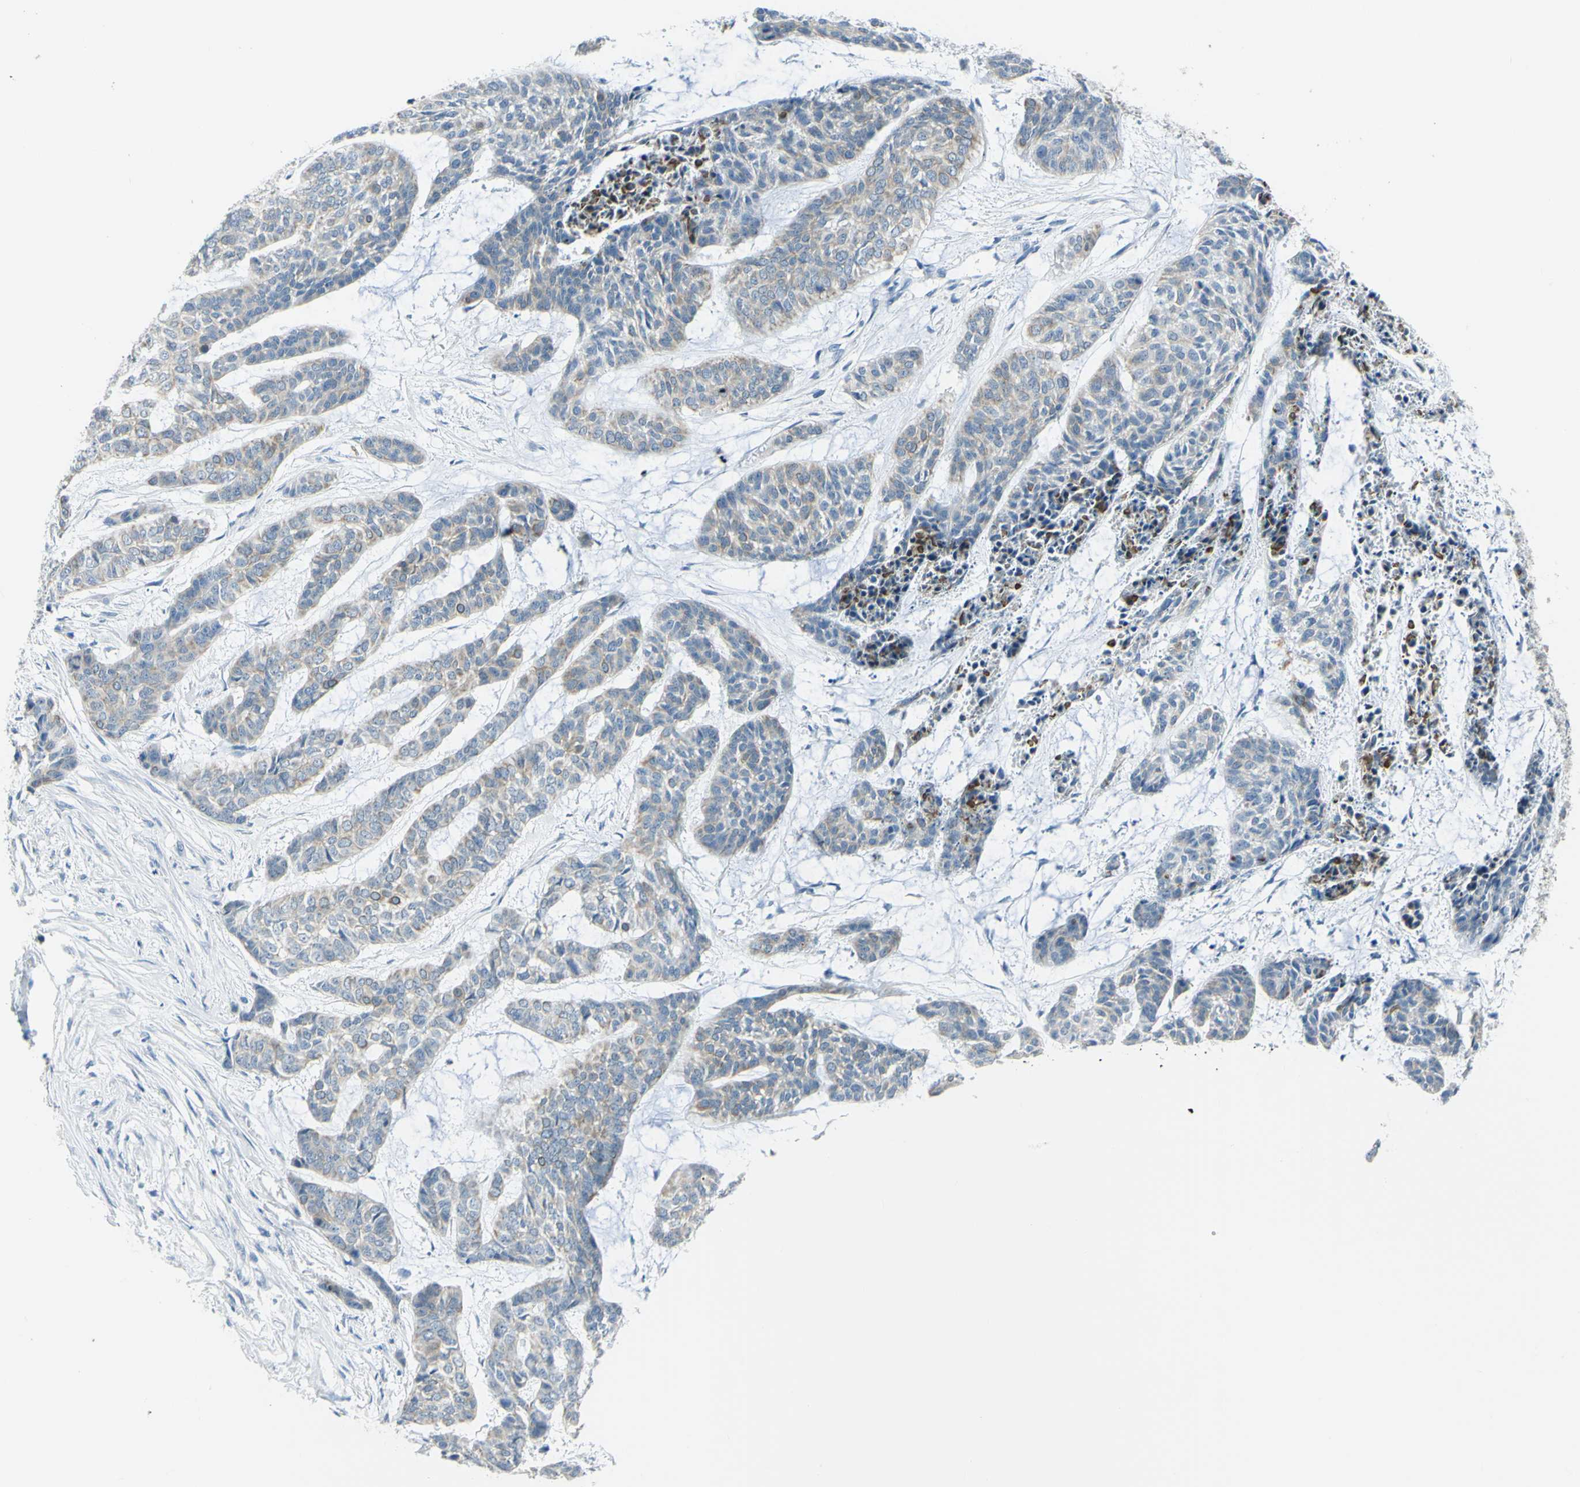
{"staining": {"intensity": "weak", "quantity": ">75%", "location": "cytoplasmic/membranous"}, "tissue": "skin cancer", "cell_type": "Tumor cells", "image_type": "cancer", "snomed": [{"axis": "morphology", "description": "Basal cell carcinoma"}, {"axis": "topography", "description": "Skin"}], "caption": "Immunohistochemistry of skin cancer shows low levels of weak cytoplasmic/membranous positivity in approximately >75% of tumor cells.", "gene": "ZNF557", "patient": {"sex": "female", "age": 64}}